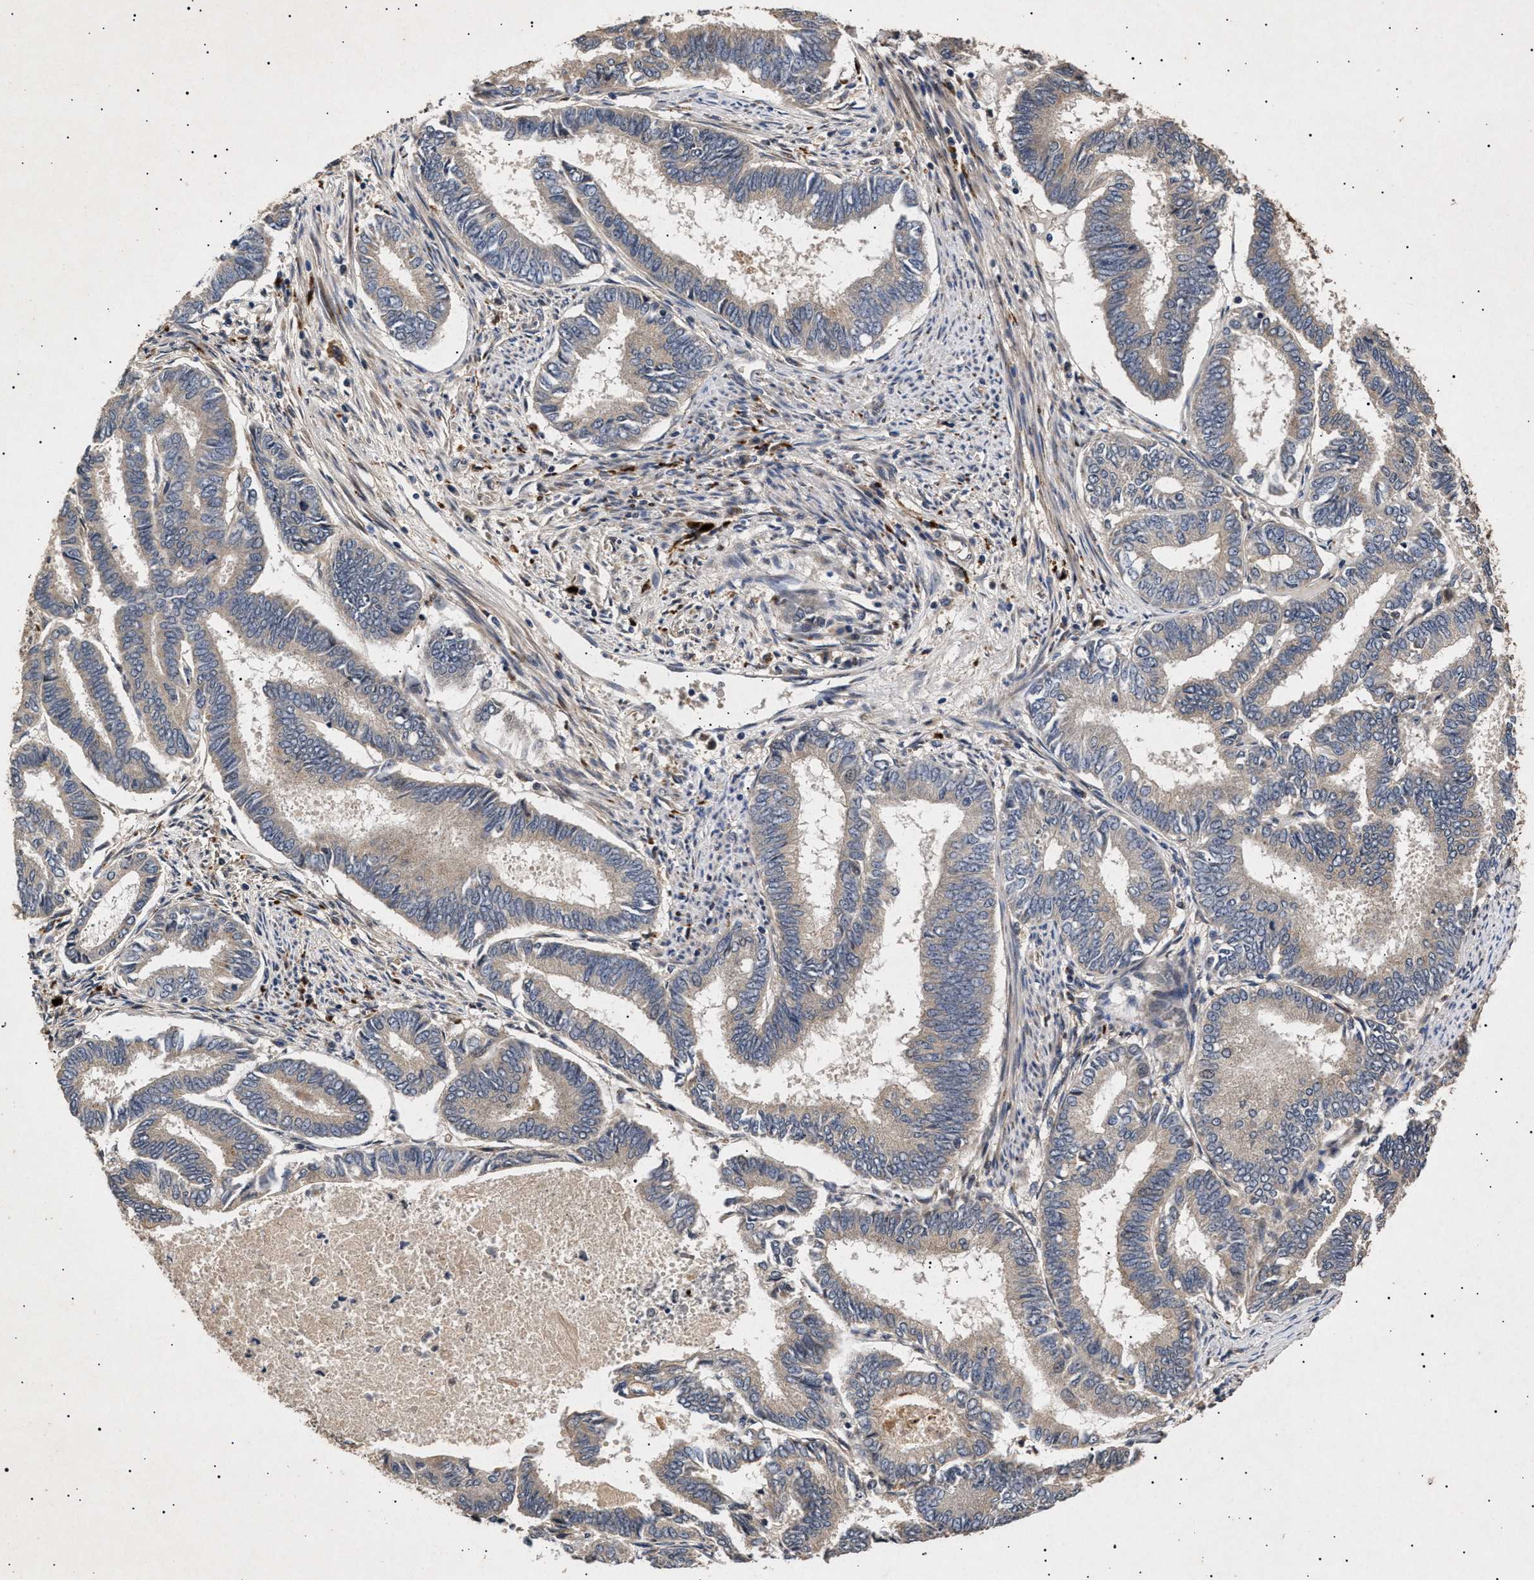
{"staining": {"intensity": "weak", "quantity": "<25%", "location": "cytoplasmic/membranous"}, "tissue": "endometrial cancer", "cell_type": "Tumor cells", "image_type": "cancer", "snomed": [{"axis": "morphology", "description": "Adenocarcinoma, NOS"}, {"axis": "topography", "description": "Endometrium"}], "caption": "An image of endometrial cancer (adenocarcinoma) stained for a protein shows no brown staining in tumor cells.", "gene": "ITGB5", "patient": {"sex": "female", "age": 86}}